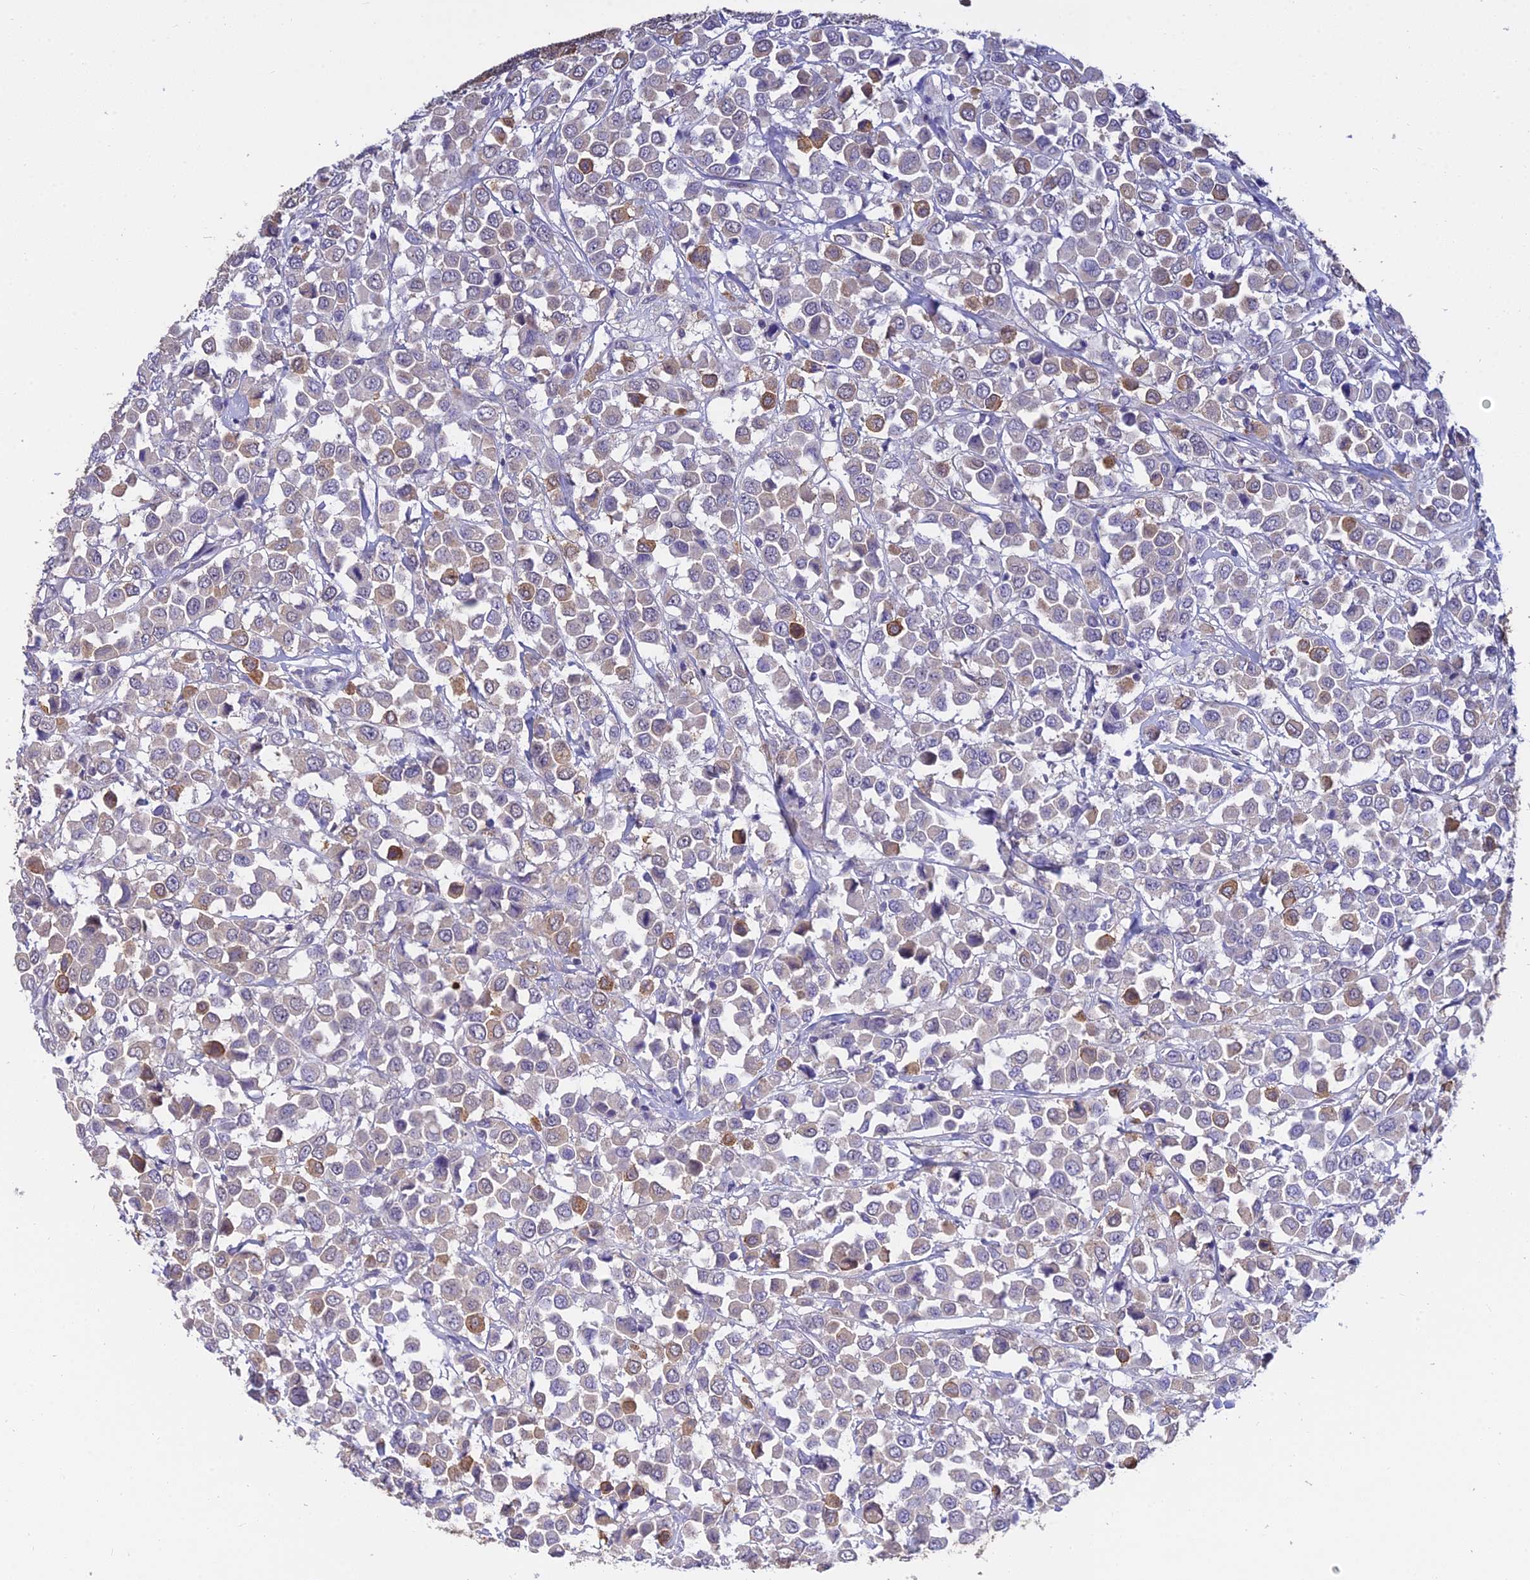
{"staining": {"intensity": "moderate", "quantity": "<25%", "location": "cytoplasmic/membranous"}, "tissue": "breast cancer", "cell_type": "Tumor cells", "image_type": "cancer", "snomed": [{"axis": "morphology", "description": "Duct carcinoma"}, {"axis": "topography", "description": "Breast"}], "caption": "Immunohistochemistry (IHC) staining of intraductal carcinoma (breast), which exhibits low levels of moderate cytoplasmic/membranous expression in about <25% of tumor cells indicating moderate cytoplasmic/membranous protein positivity. The staining was performed using DAB (brown) for protein detection and nuclei were counterstained in hematoxylin (blue).", "gene": "HOXB1", "patient": {"sex": "female", "age": 61}}